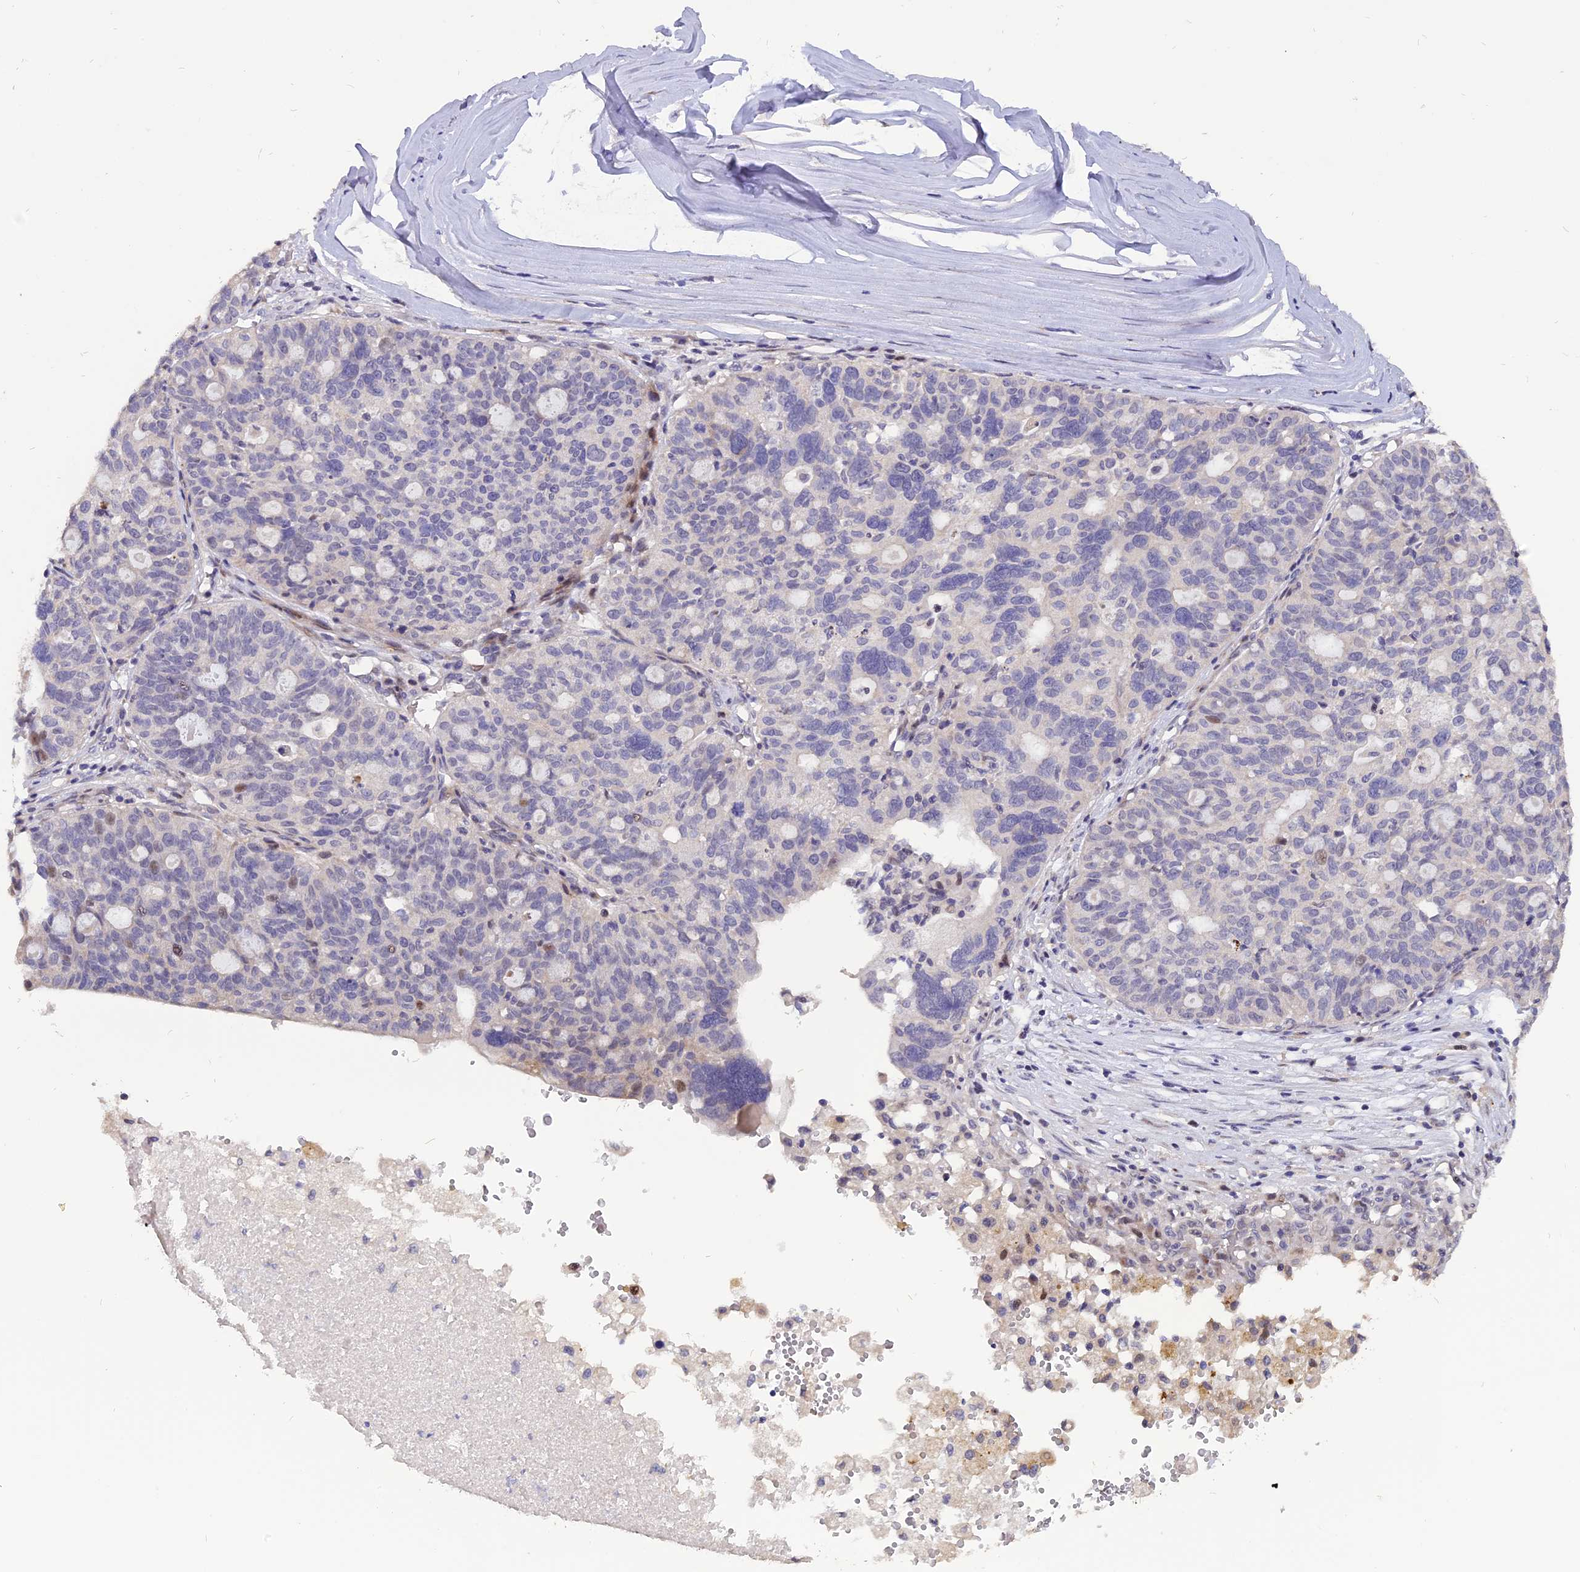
{"staining": {"intensity": "negative", "quantity": "none", "location": "none"}, "tissue": "ovarian cancer", "cell_type": "Tumor cells", "image_type": "cancer", "snomed": [{"axis": "morphology", "description": "Cystadenocarcinoma, serous, NOS"}, {"axis": "topography", "description": "Ovary"}], "caption": "Immunohistochemistry histopathology image of serous cystadenocarcinoma (ovarian) stained for a protein (brown), which shows no staining in tumor cells.", "gene": "TMEM263", "patient": {"sex": "female", "age": 59}}